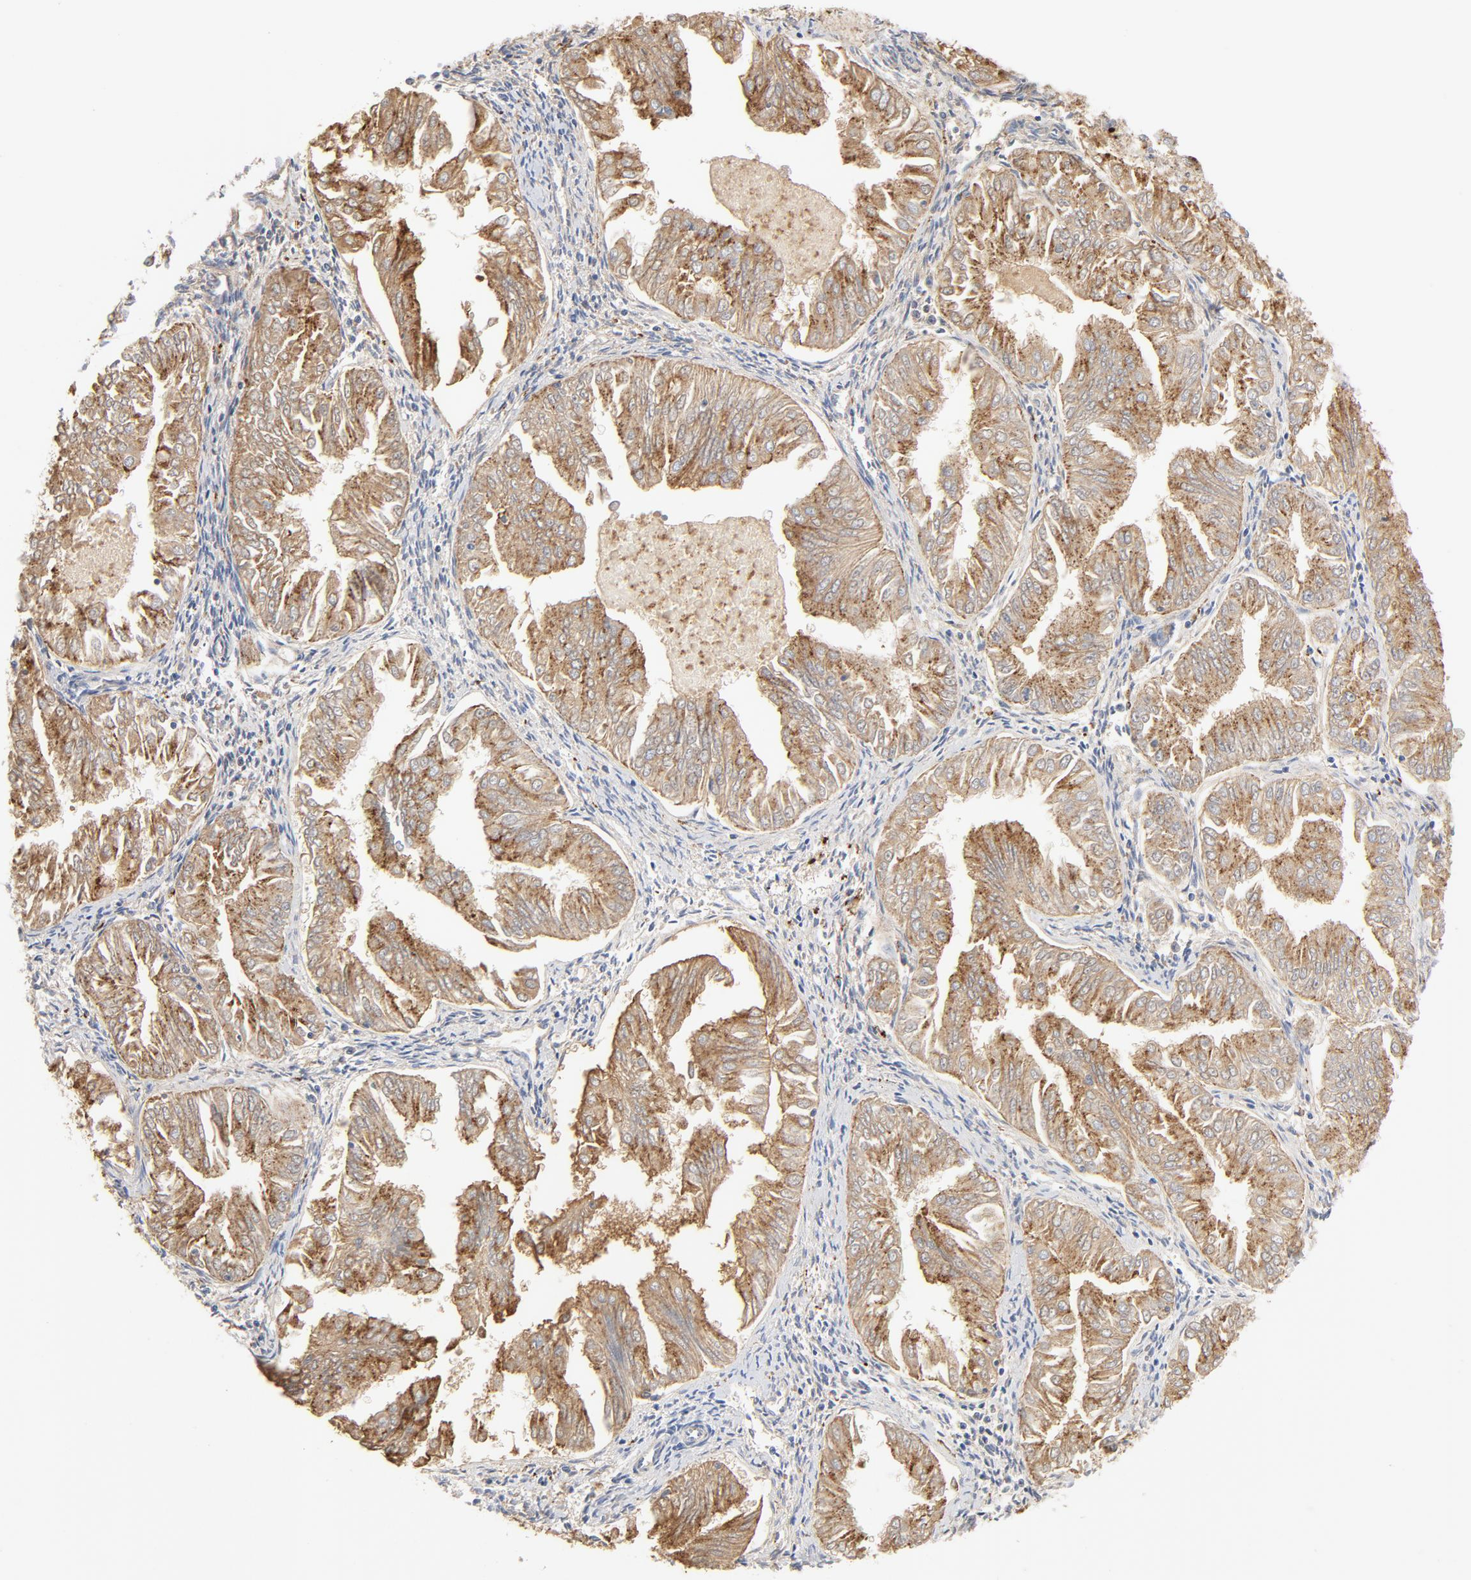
{"staining": {"intensity": "strong", "quantity": ">75%", "location": "cytoplasmic/membranous"}, "tissue": "endometrial cancer", "cell_type": "Tumor cells", "image_type": "cancer", "snomed": [{"axis": "morphology", "description": "Adenocarcinoma, NOS"}, {"axis": "topography", "description": "Endometrium"}], "caption": "Immunohistochemical staining of adenocarcinoma (endometrial) reveals high levels of strong cytoplasmic/membranous protein expression in approximately >75% of tumor cells.", "gene": "MAGEB17", "patient": {"sex": "female", "age": 53}}